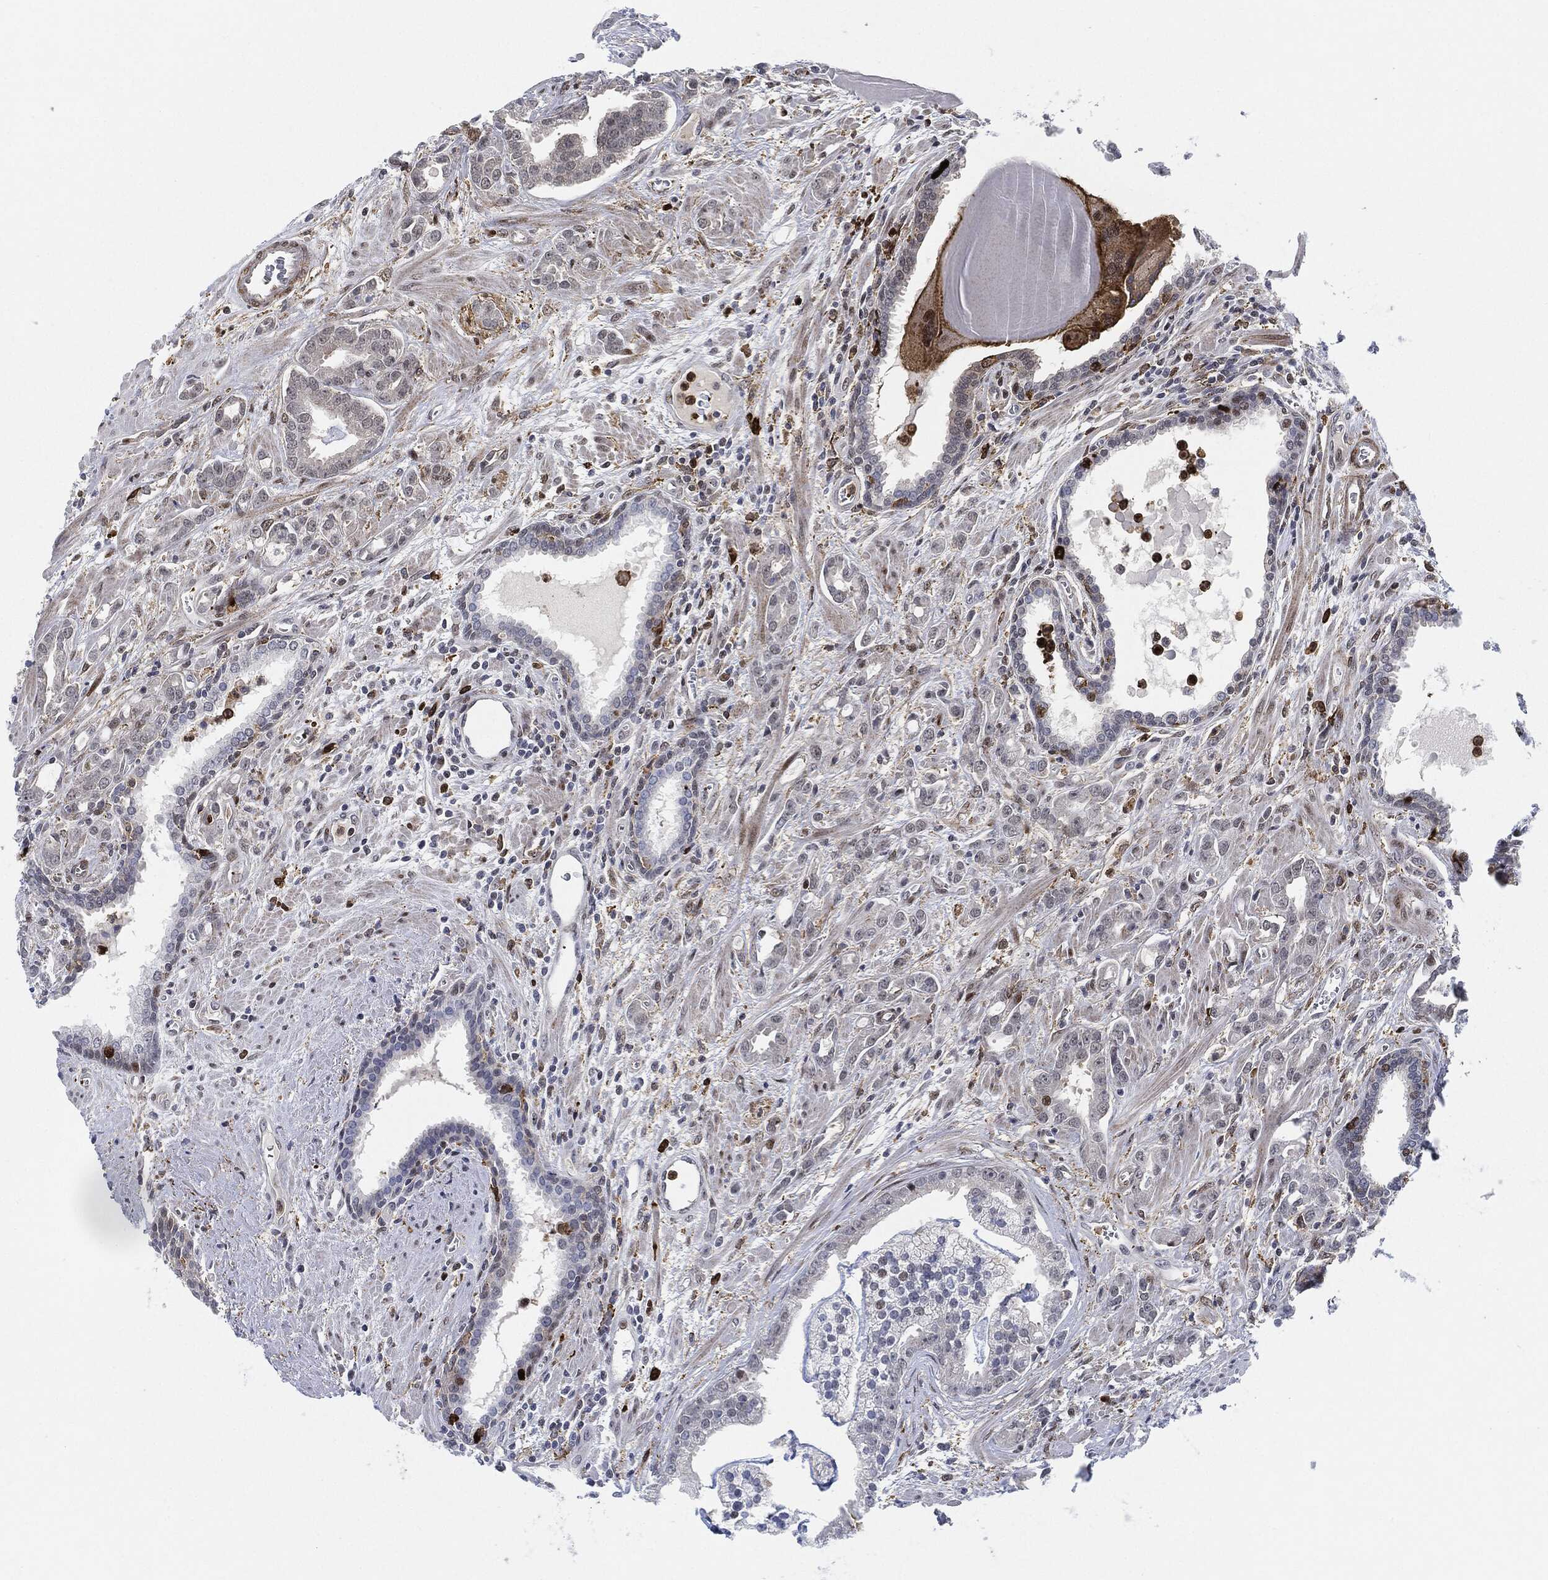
{"staining": {"intensity": "negative", "quantity": "none", "location": "none"}, "tissue": "prostate cancer", "cell_type": "Tumor cells", "image_type": "cancer", "snomed": [{"axis": "morphology", "description": "Adenocarcinoma, NOS"}, {"axis": "topography", "description": "Prostate"}], "caption": "Prostate cancer was stained to show a protein in brown. There is no significant expression in tumor cells.", "gene": "NANOS3", "patient": {"sex": "male", "age": 57}}